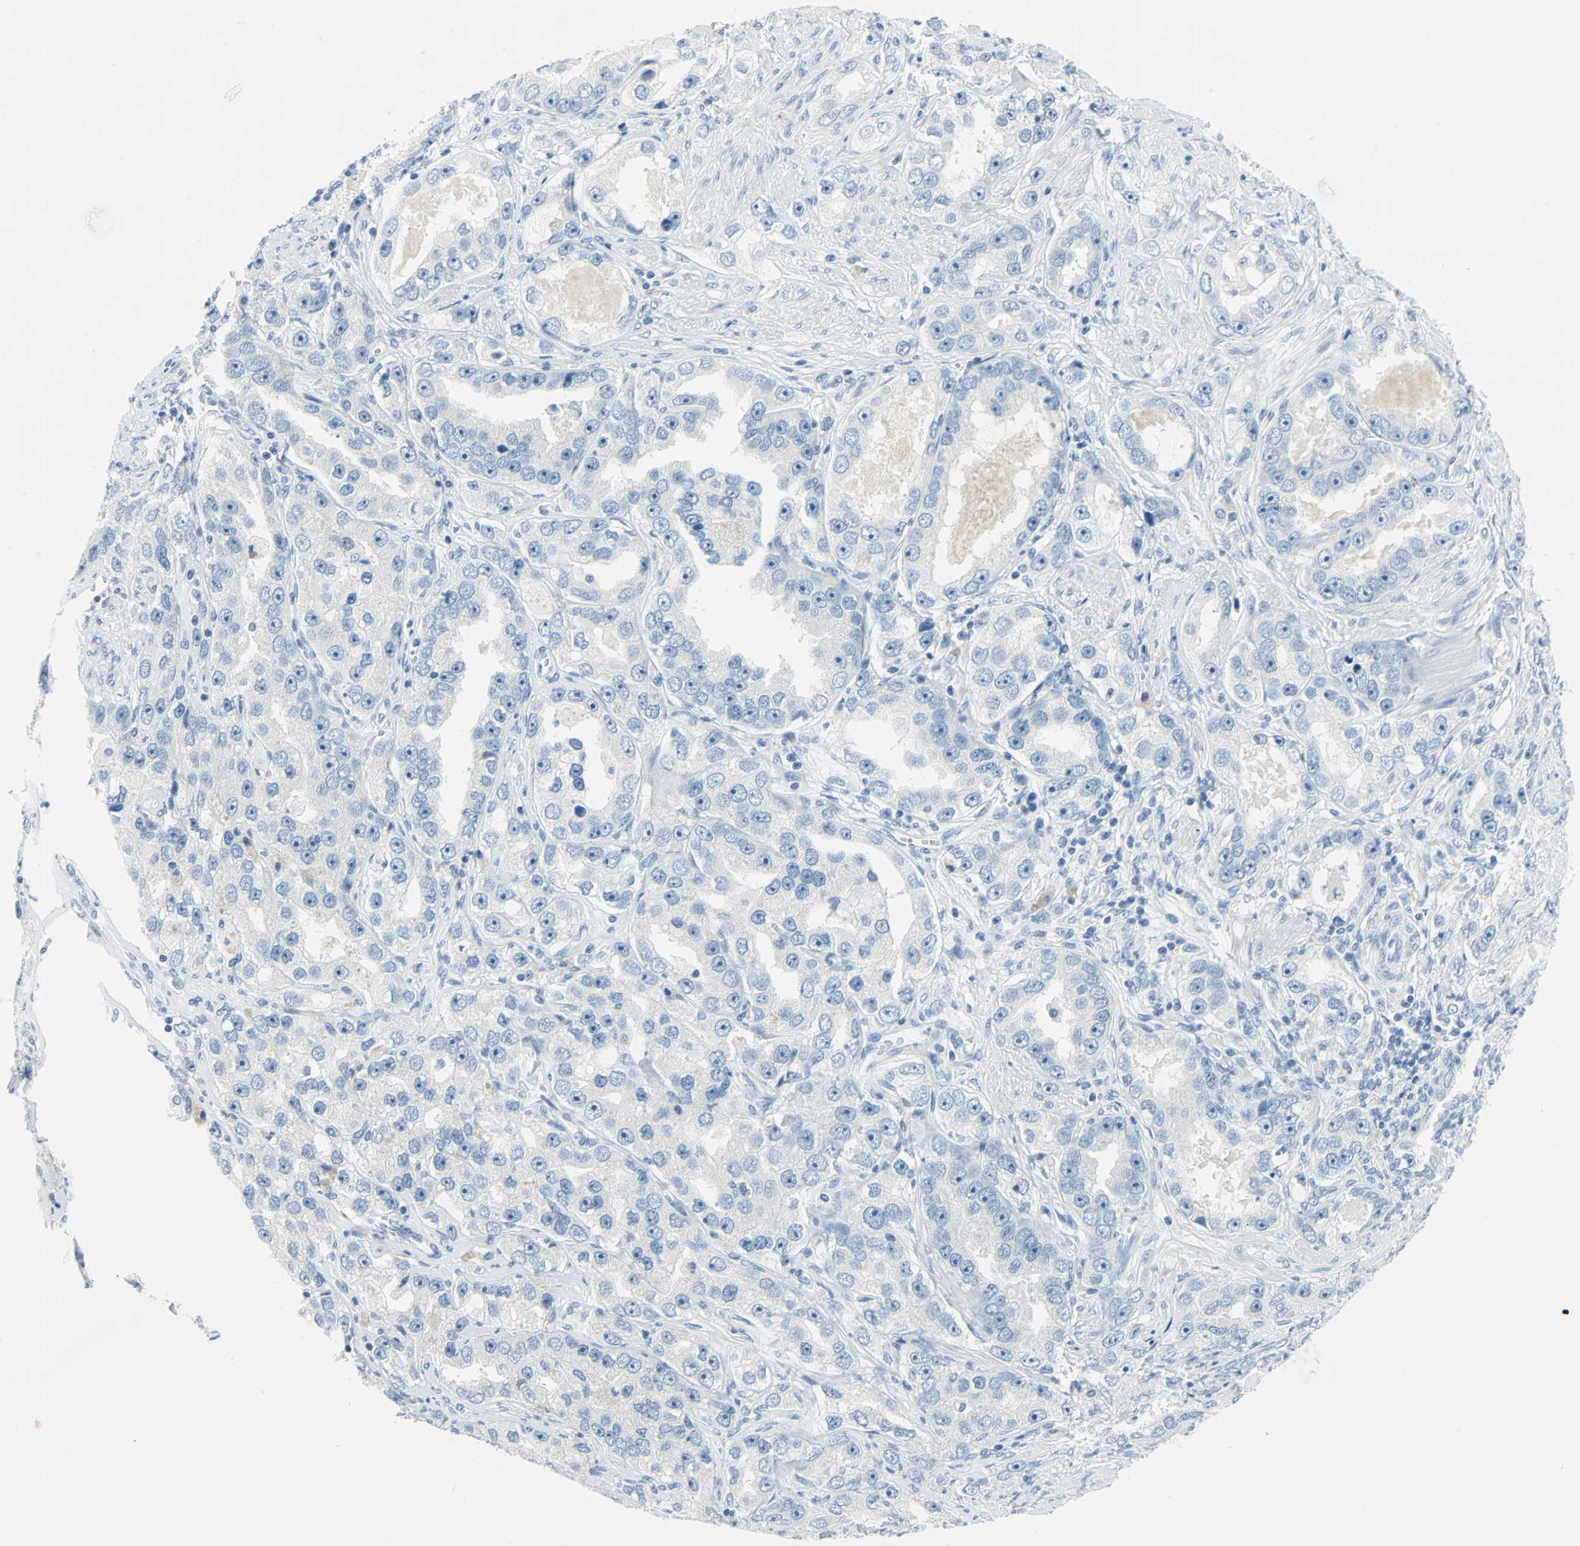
{"staining": {"intensity": "negative", "quantity": "none", "location": "none"}, "tissue": "prostate cancer", "cell_type": "Tumor cells", "image_type": "cancer", "snomed": [{"axis": "morphology", "description": "Adenocarcinoma, High grade"}, {"axis": "topography", "description": "Prostate"}], "caption": "This is an immunohistochemistry (IHC) photomicrograph of prostate cancer. There is no expression in tumor cells.", "gene": "PKLR", "patient": {"sex": "male", "age": 63}}